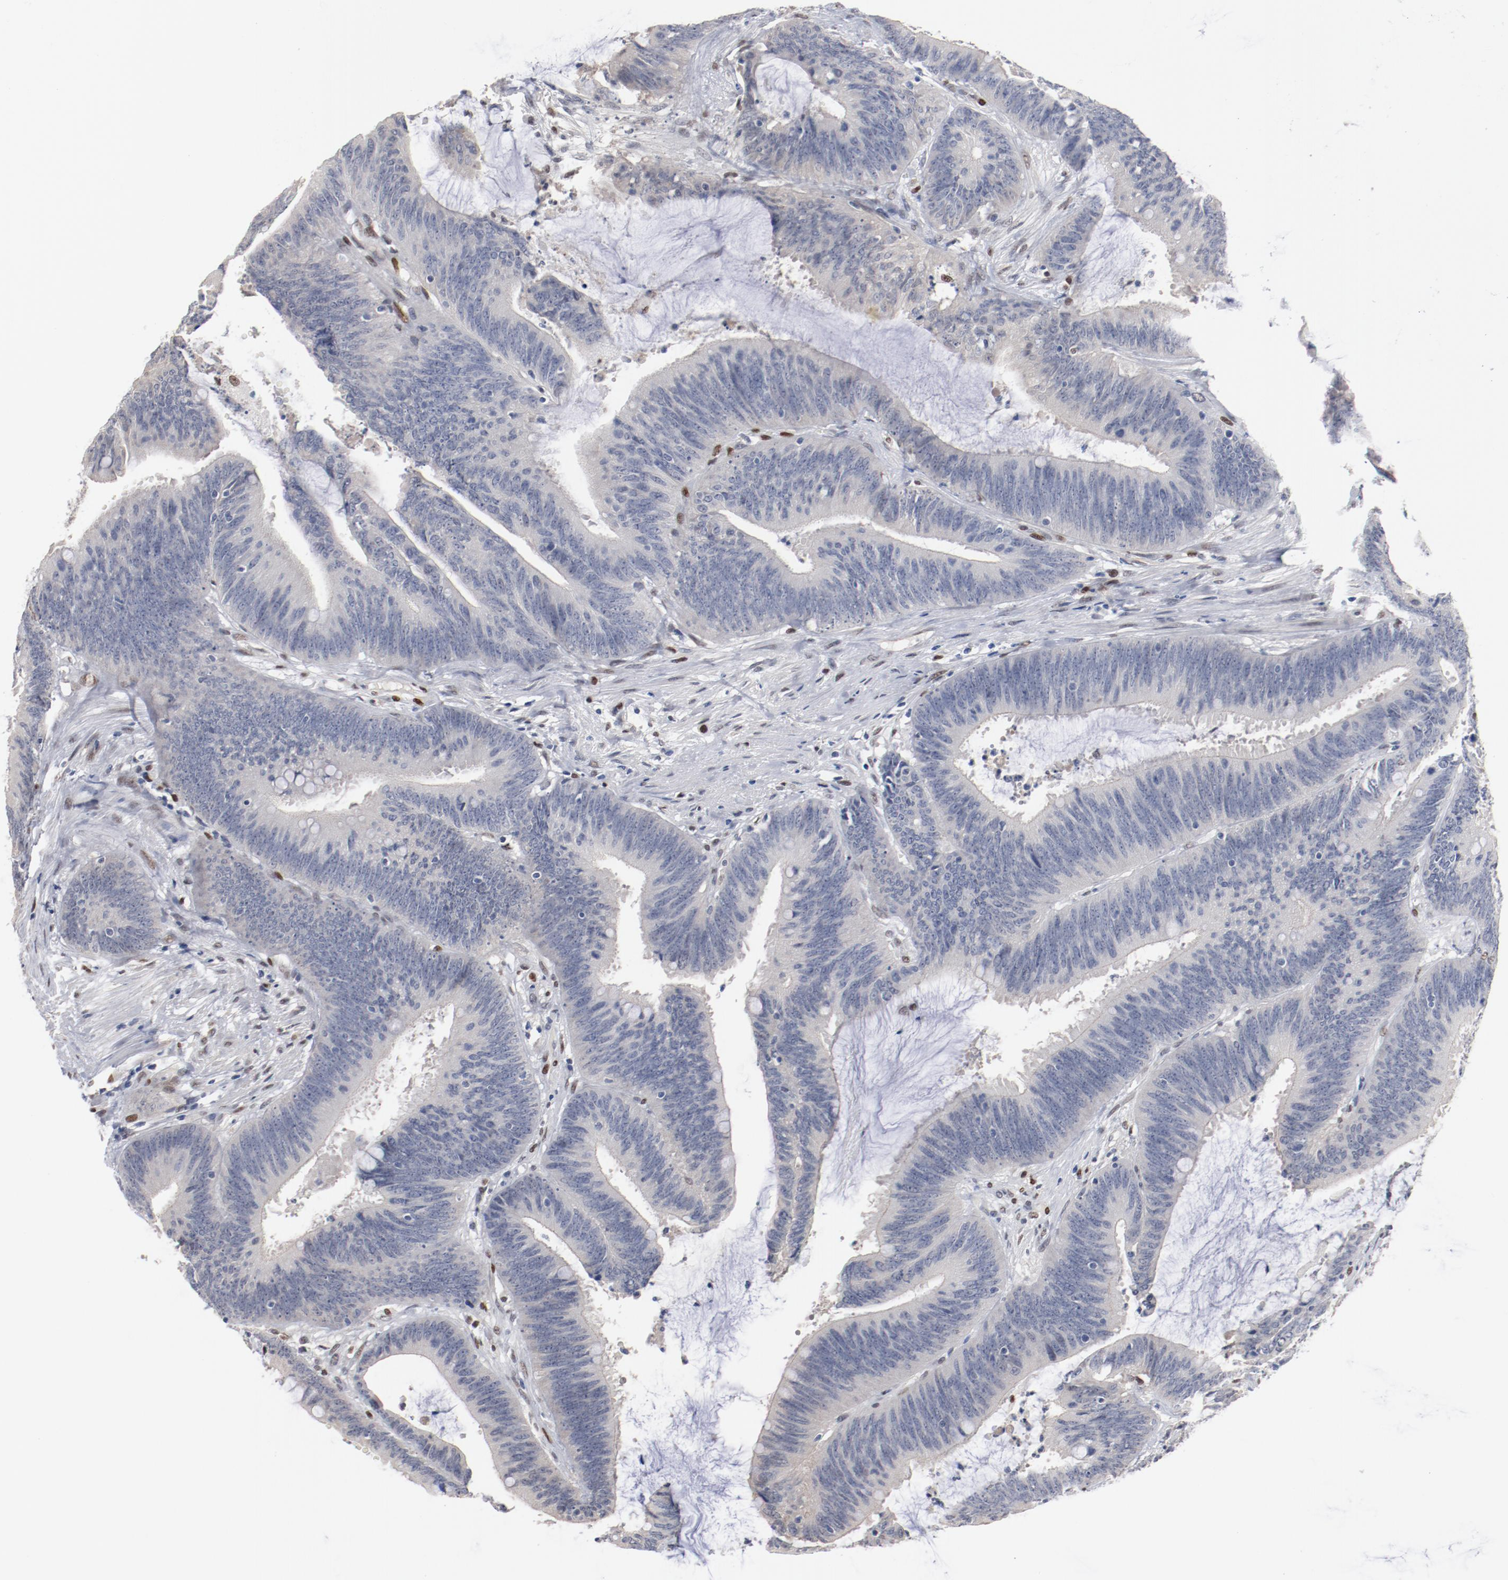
{"staining": {"intensity": "negative", "quantity": "none", "location": "none"}, "tissue": "colorectal cancer", "cell_type": "Tumor cells", "image_type": "cancer", "snomed": [{"axis": "morphology", "description": "Adenocarcinoma, NOS"}, {"axis": "topography", "description": "Rectum"}], "caption": "Photomicrograph shows no protein positivity in tumor cells of colorectal cancer tissue.", "gene": "ZEB2", "patient": {"sex": "female", "age": 66}}